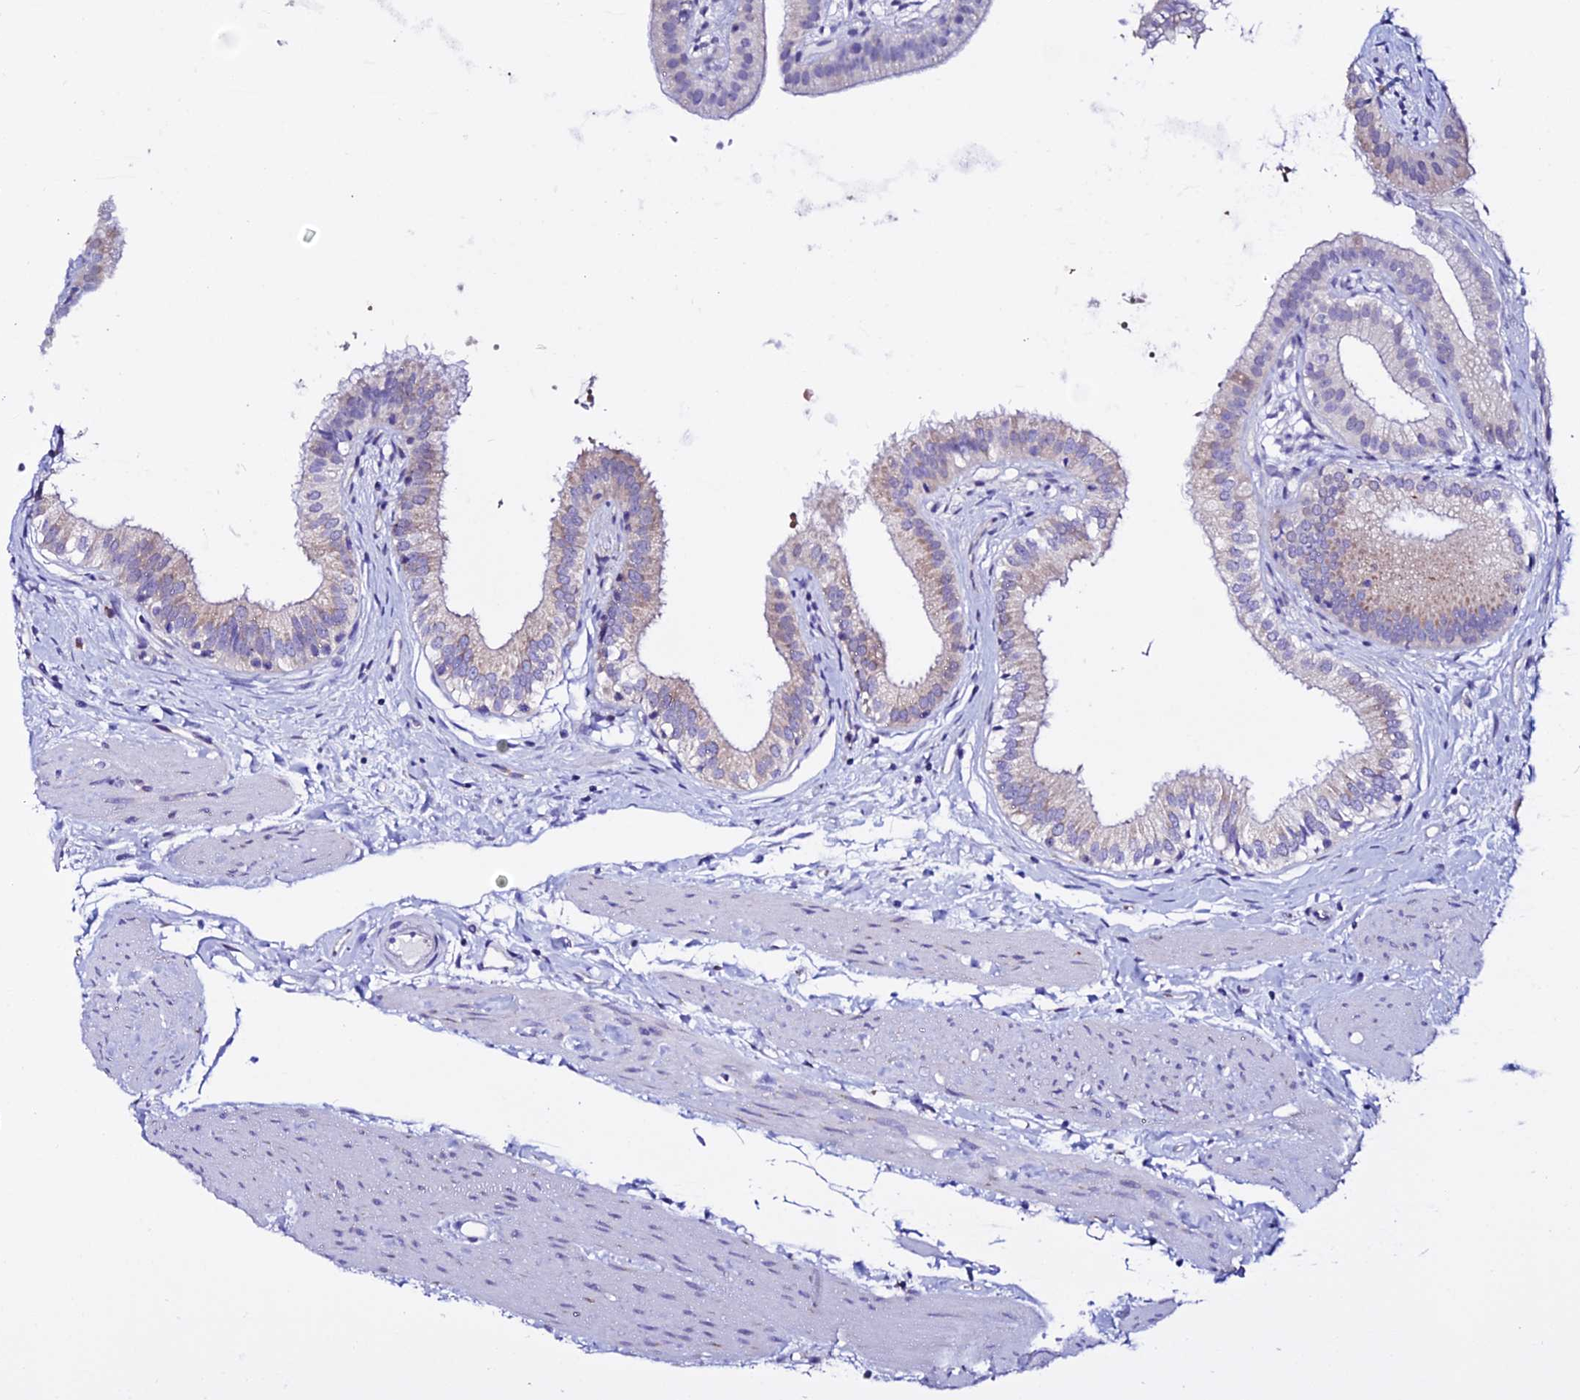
{"staining": {"intensity": "moderate", "quantity": "25%-75%", "location": "cytoplasmic/membranous"}, "tissue": "gallbladder", "cell_type": "Glandular cells", "image_type": "normal", "snomed": [{"axis": "morphology", "description": "Normal tissue, NOS"}, {"axis": "topography", "description": "Gallbladder"}], "caption": "Immunohistochemical staining of unremarkable gallbladder reveals moderate cytoplasmic/membranous protein staining in approximately 25%-75% of glandular cells. Nuclei are stained in blue.", "gene": "EEF1G", "patient": {"sex": "female", "age": 54}}